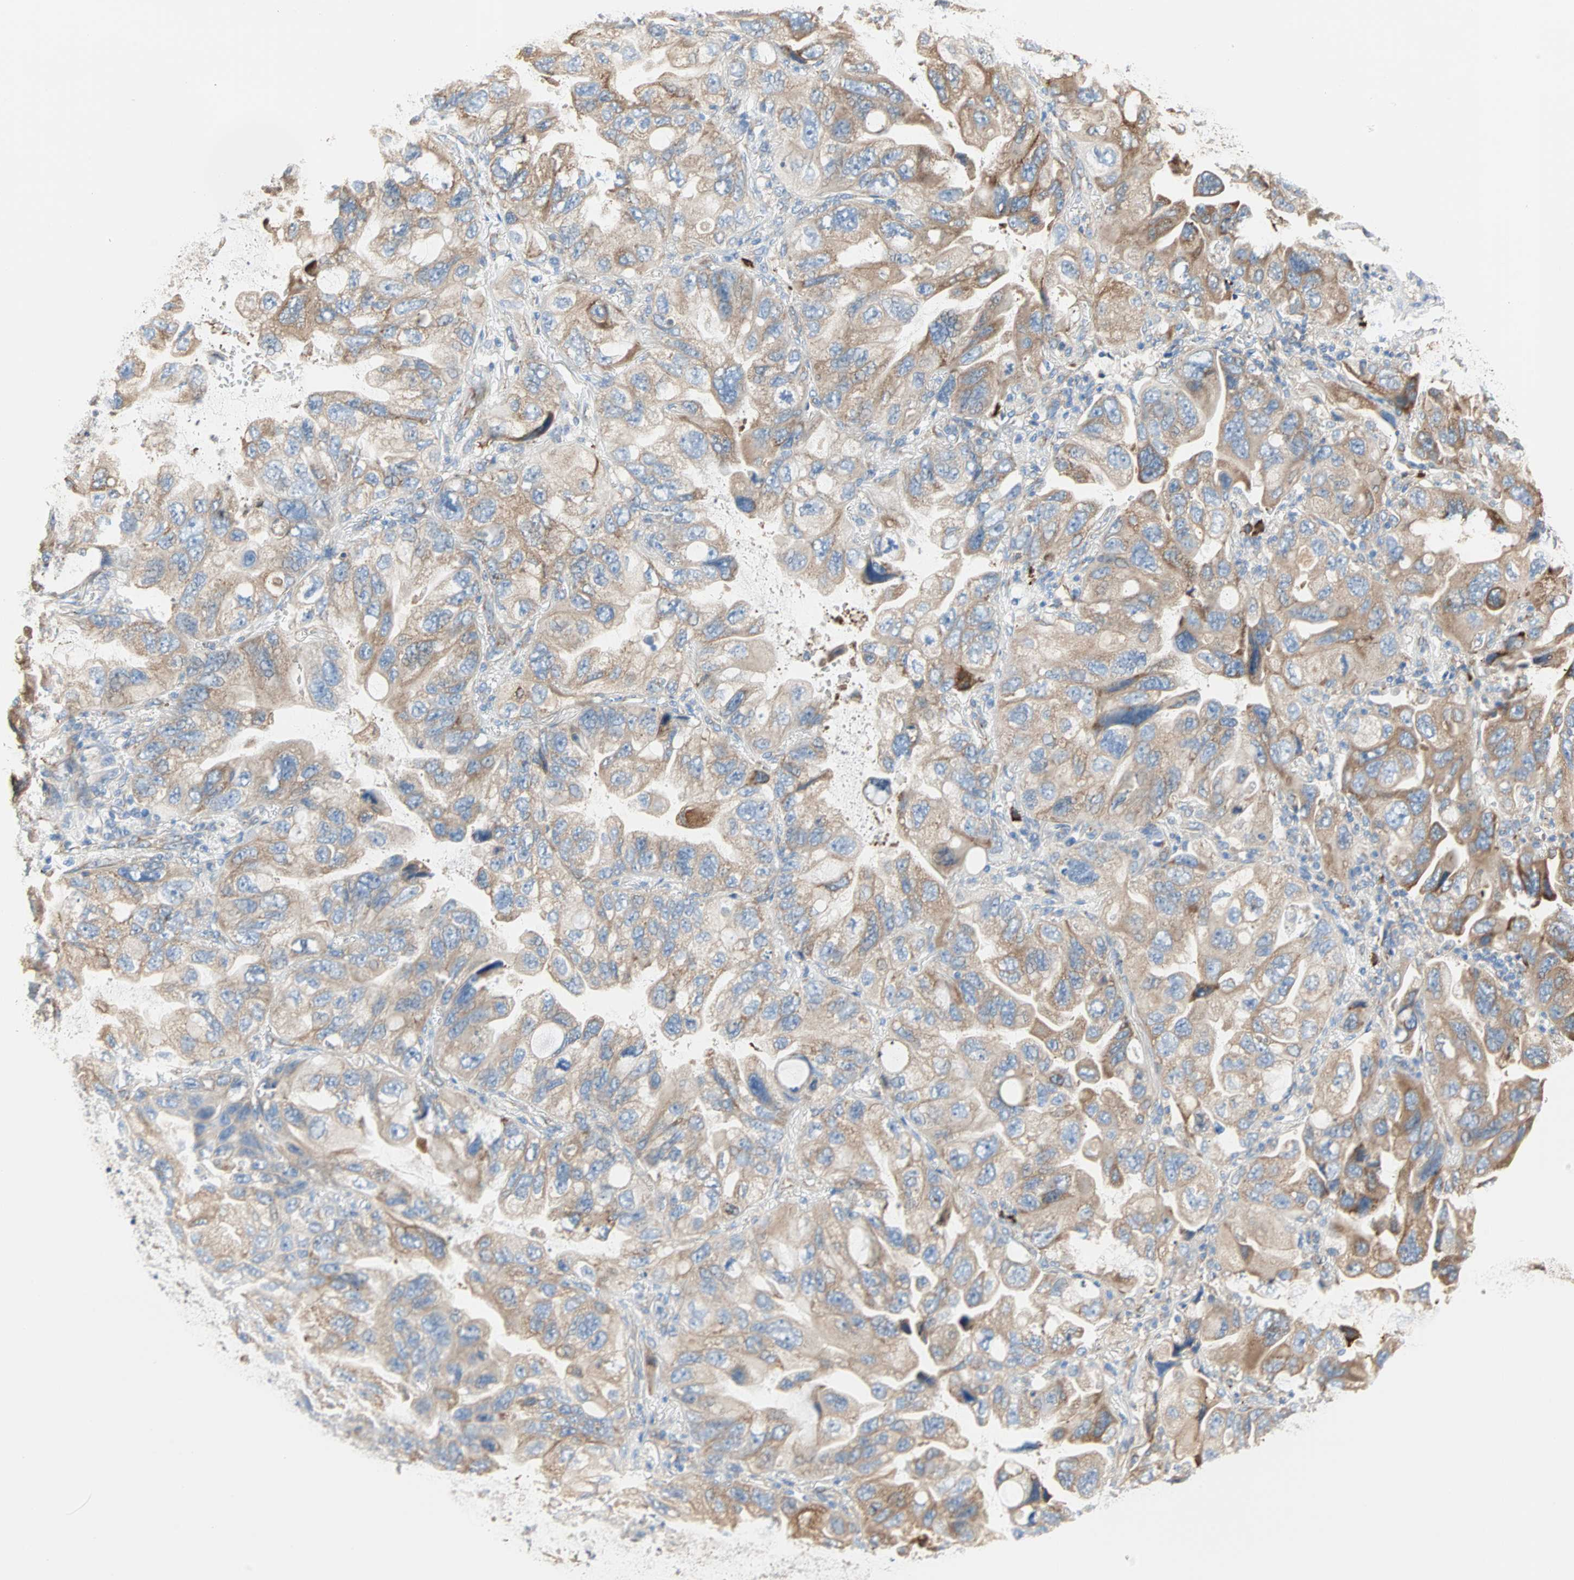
{"staining": {"intensity": "moderate", "quantity": ">75%", "location": "cytoplasmic/membranous"}, "tissue": "lung cancer", "cell_type": "Tumor cells", "image_type": "cancer", "snomed": [{"axis": "morphology", "description": "Squamous cell carcinoma, NOS"}, {"axis": "topography", "description": "Lung"}], "caption": "Tumor cells demonstrate medium levels of moderate cytoplasmic/membranous staining in about >75% of cells in lung cancer.", "gene": "PLCXD1", "patient": {"sex": "female", "age": 73}}